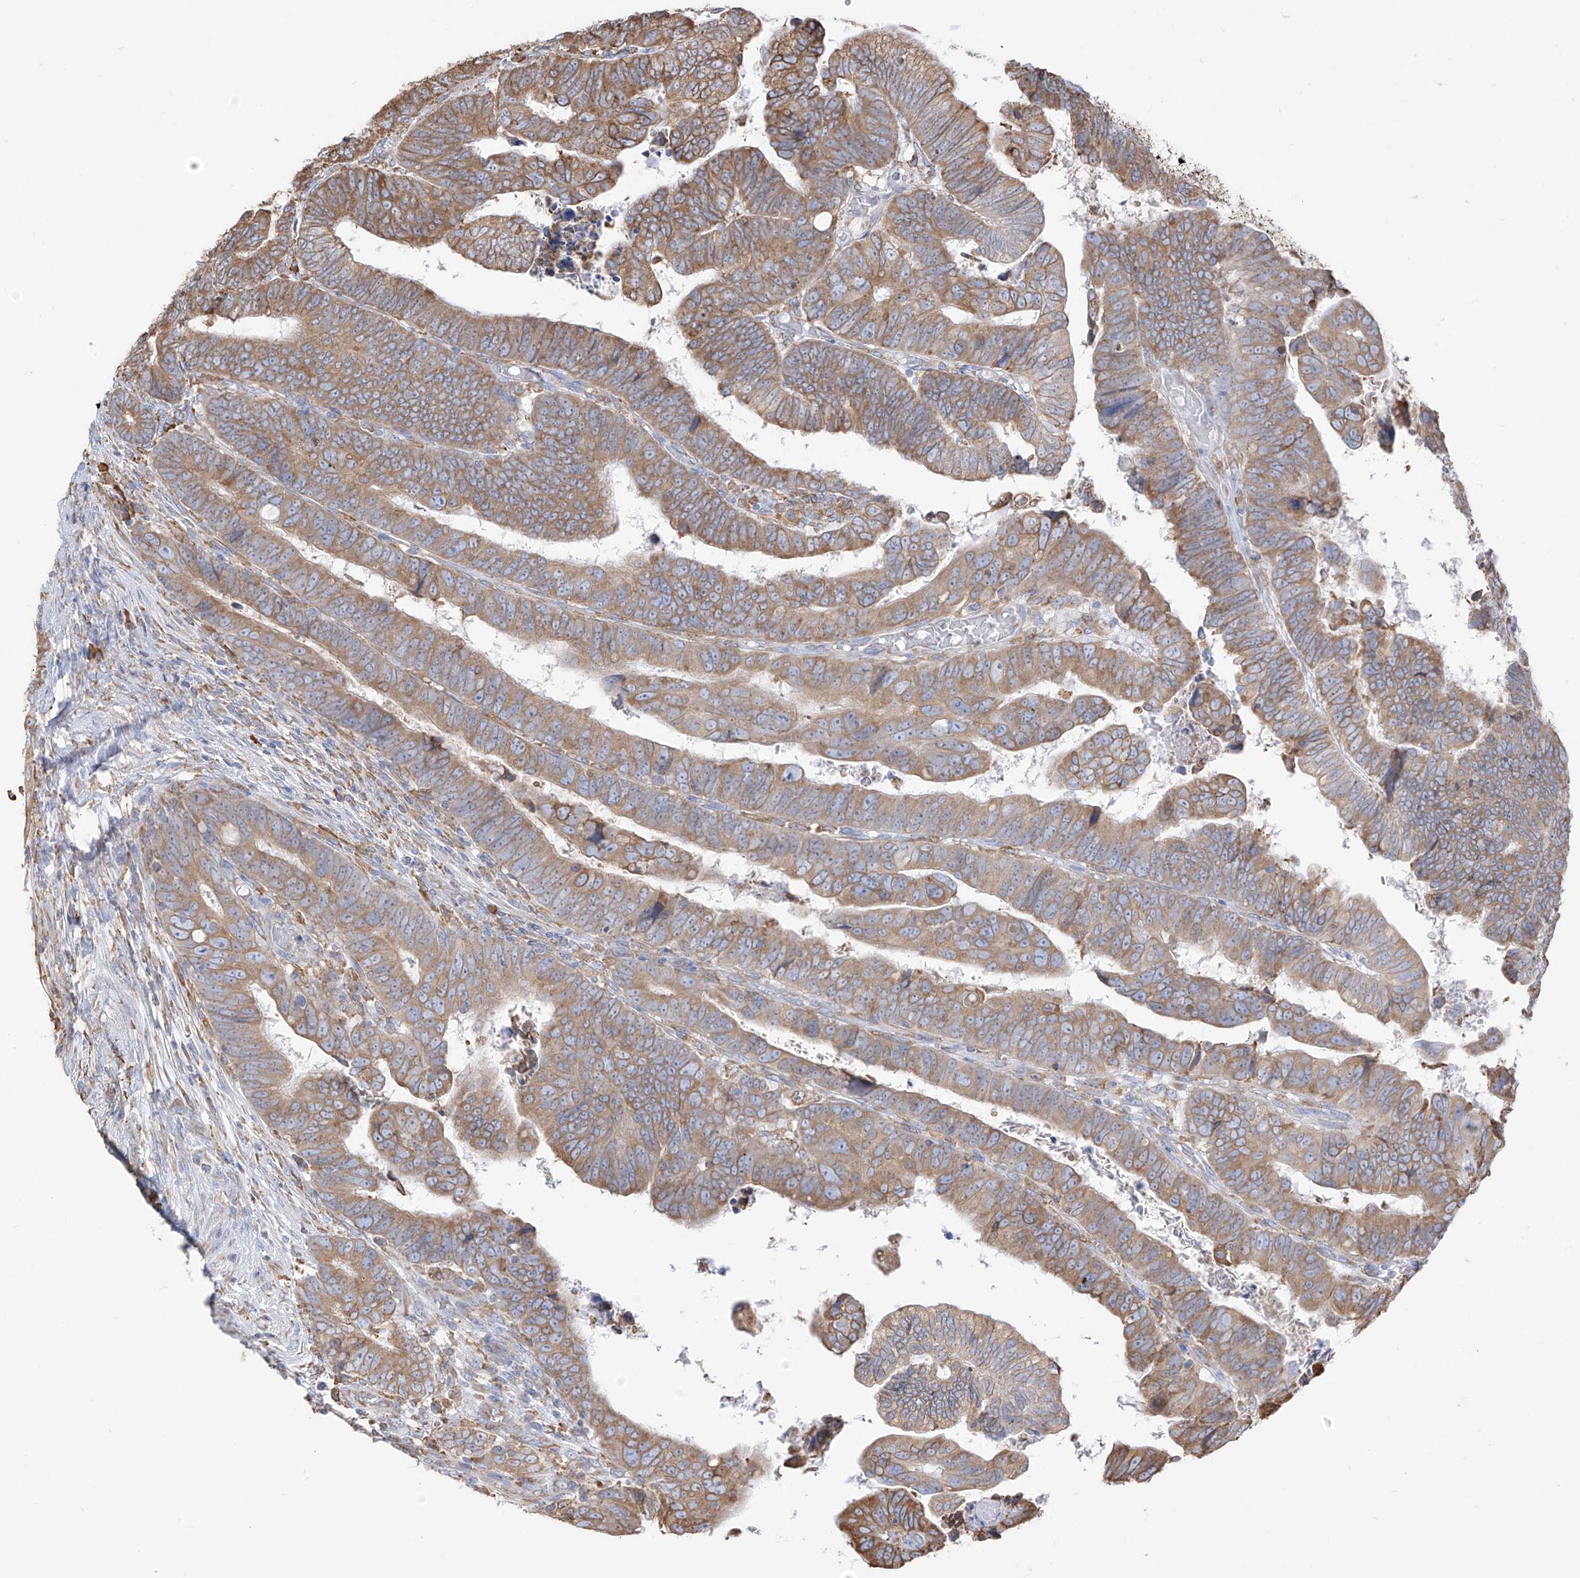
{"staining": {"intensity": "moderate", "quantity": ">75%", "location": "cytoplasmic/membranous"}, "tissue": "colorectal cancer", "cell_type": "Tumor cells", "image_type": "cancer", "snomed": [{"axis": "morphology", "description": "Normal tissue, NOS"}, {"axis": "morphology", "description": "Adenocarcinoma, NOS"}, {"axis": "topography", "description": "Rectum"}], "caption": "Colorectal adenocarcinoma stained with DAB (3,3'-diaminobenzidine) IHC shows medium levels of moderate cytoplasmic/membranous expression in approximately >75% of tumor cells.", "gene": "PDIA6", "patient": {"sex": "female", "age": 65}}